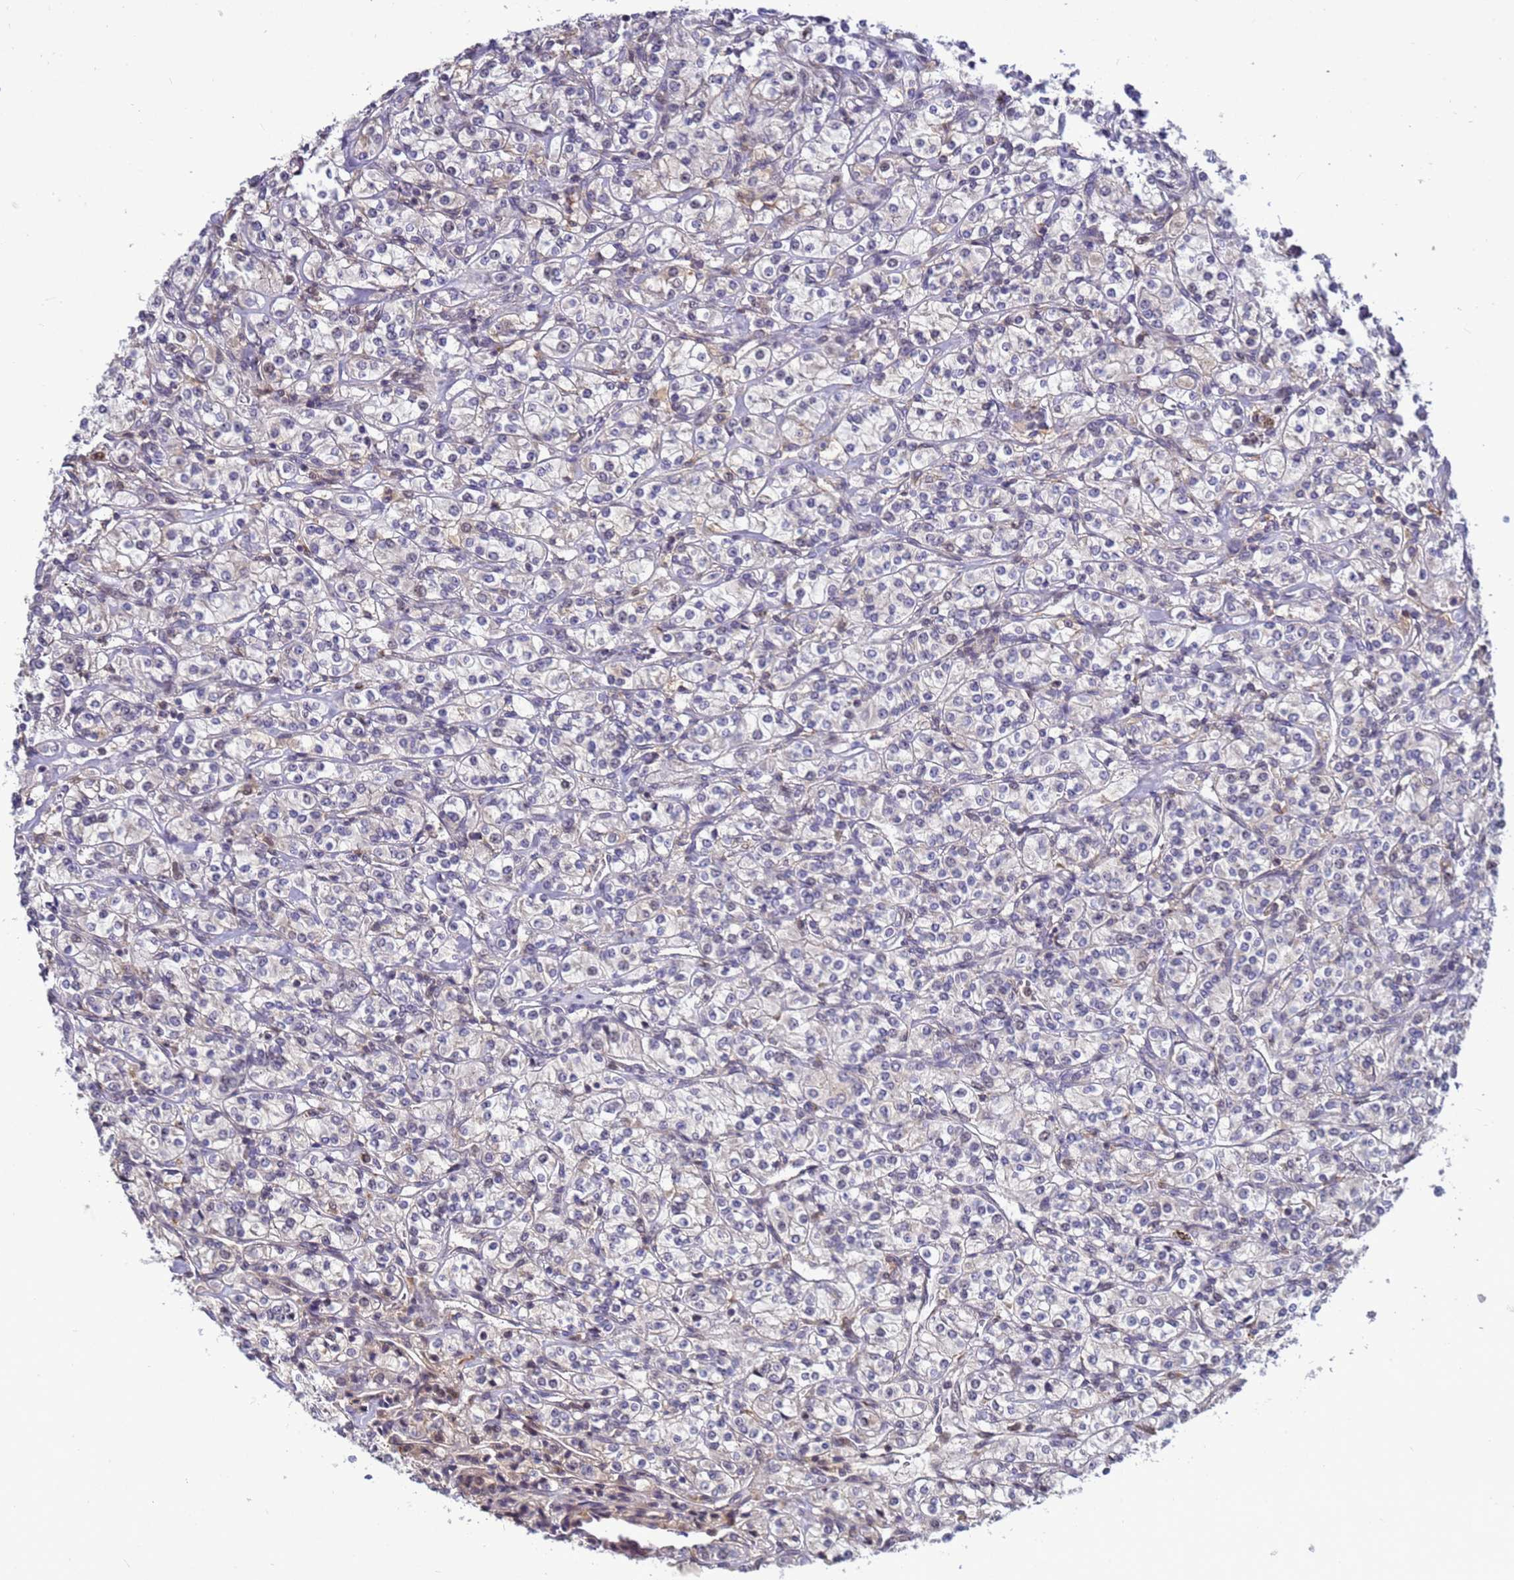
{"staining": {"intensity": "negative", "quantity": "none", "location": "none"}, "tissue": "renal cancer", "cell_type": "Tumor cells", "image_type": "cancer", "snomed": [{"axis": "morphology", "description": "Adenocarcinoma, NOS"}, {"axis": "topography", "description": "Kidney"}], "caption": "High power microscopy image of an immunohistochemistry image of renal cancer (adenocarcinoma), revealing no significant expression in tumor cells.", "gene": "TMEM74B", "patient": {"sex": "male", "age": 77}}